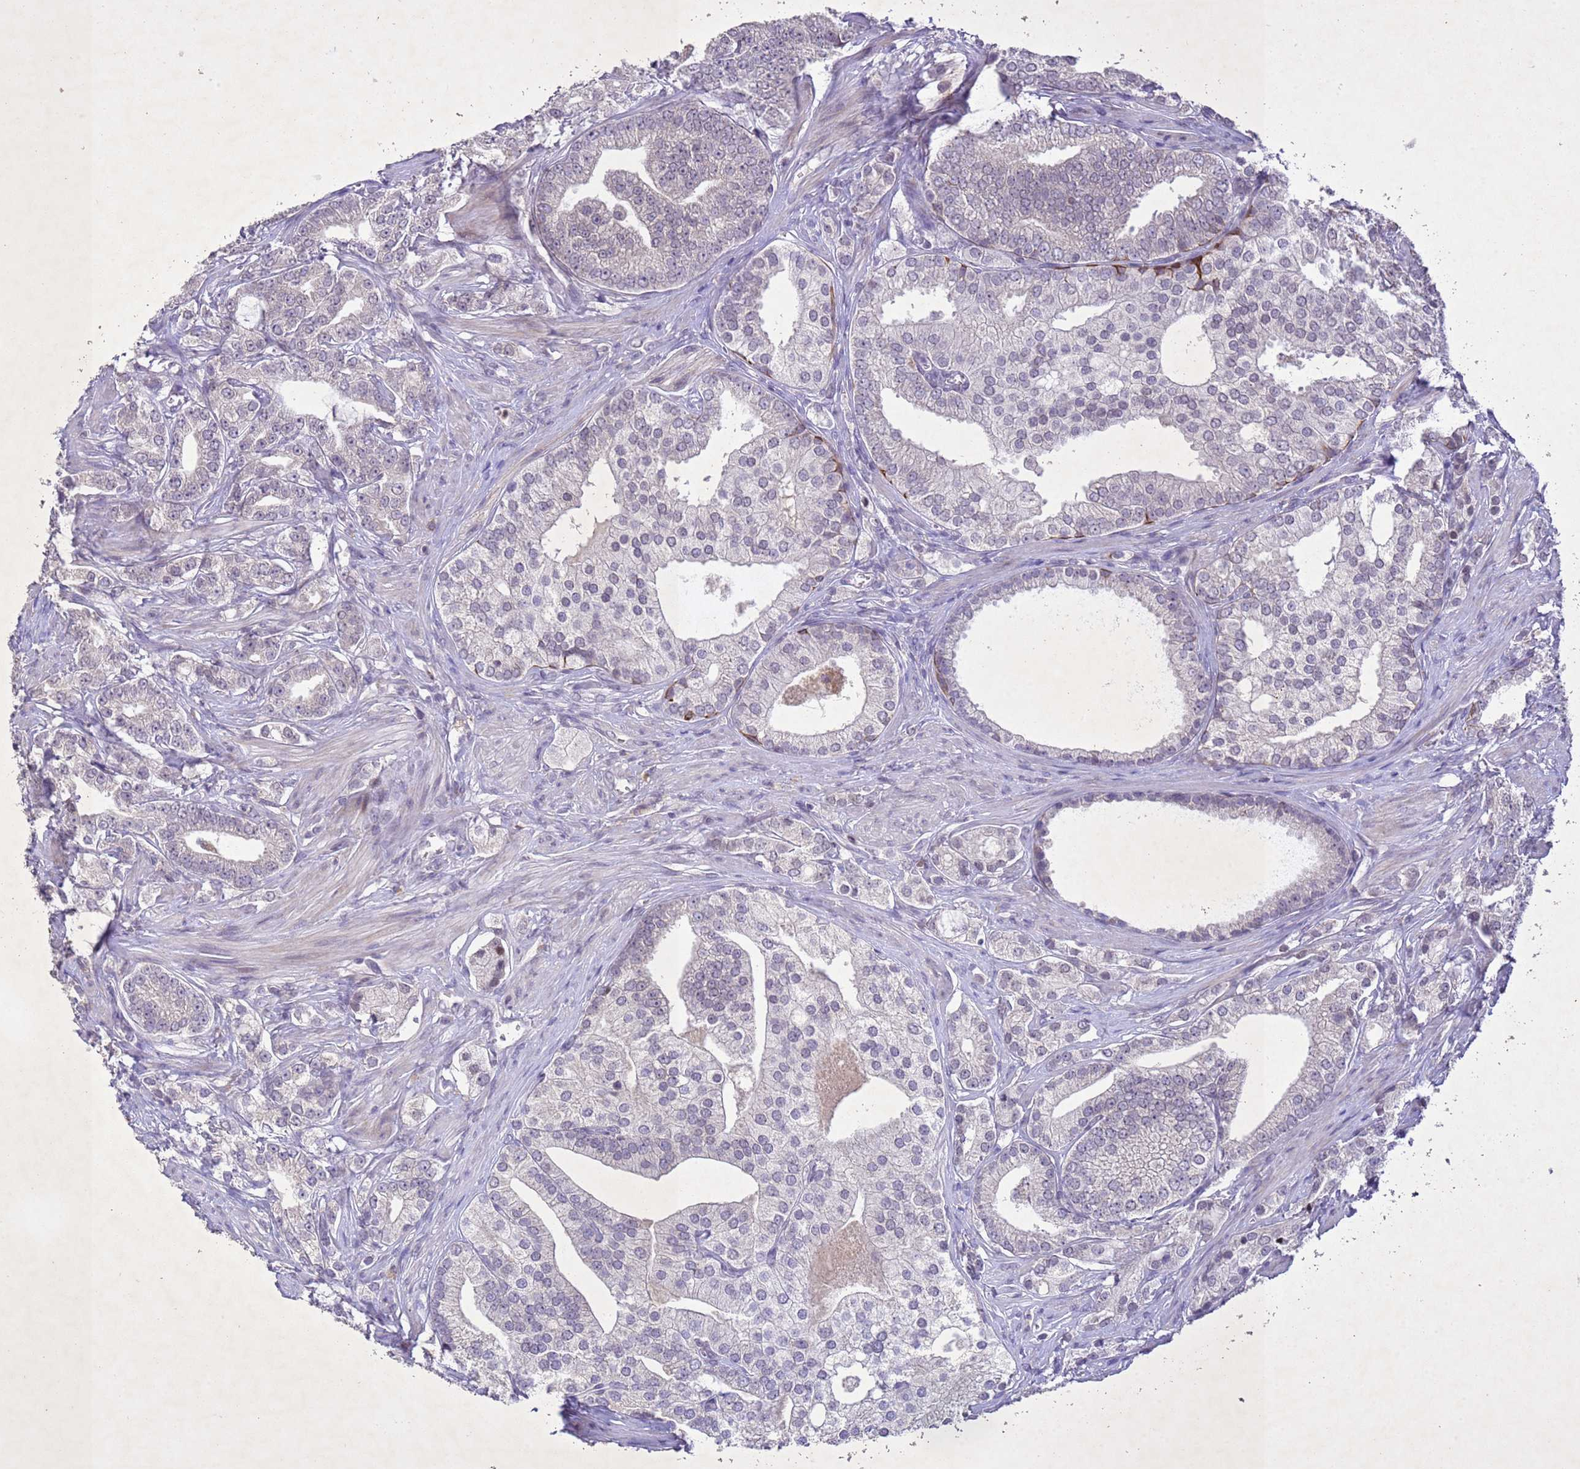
{"staining": {"intensity": "negative", "quantity": "none", "location": "none"}, "tissue": "prostate cancer", "cell_type": "Tumor cells", "image_type": "cancer", "snomed": [{"axis": "morphology", "description": "Adenocarcinoma, High grade"}, {"axis": "topography", "description": "Prostate"}], "caption": "Human adenocarcinoma (high-grade) (prostate) stained for a protein using immunohistochemistry (IHC) demonstrates no expression in tumor cells.", "gene": "NLRP11", "patient": {"sex": "male", "age": 50}}